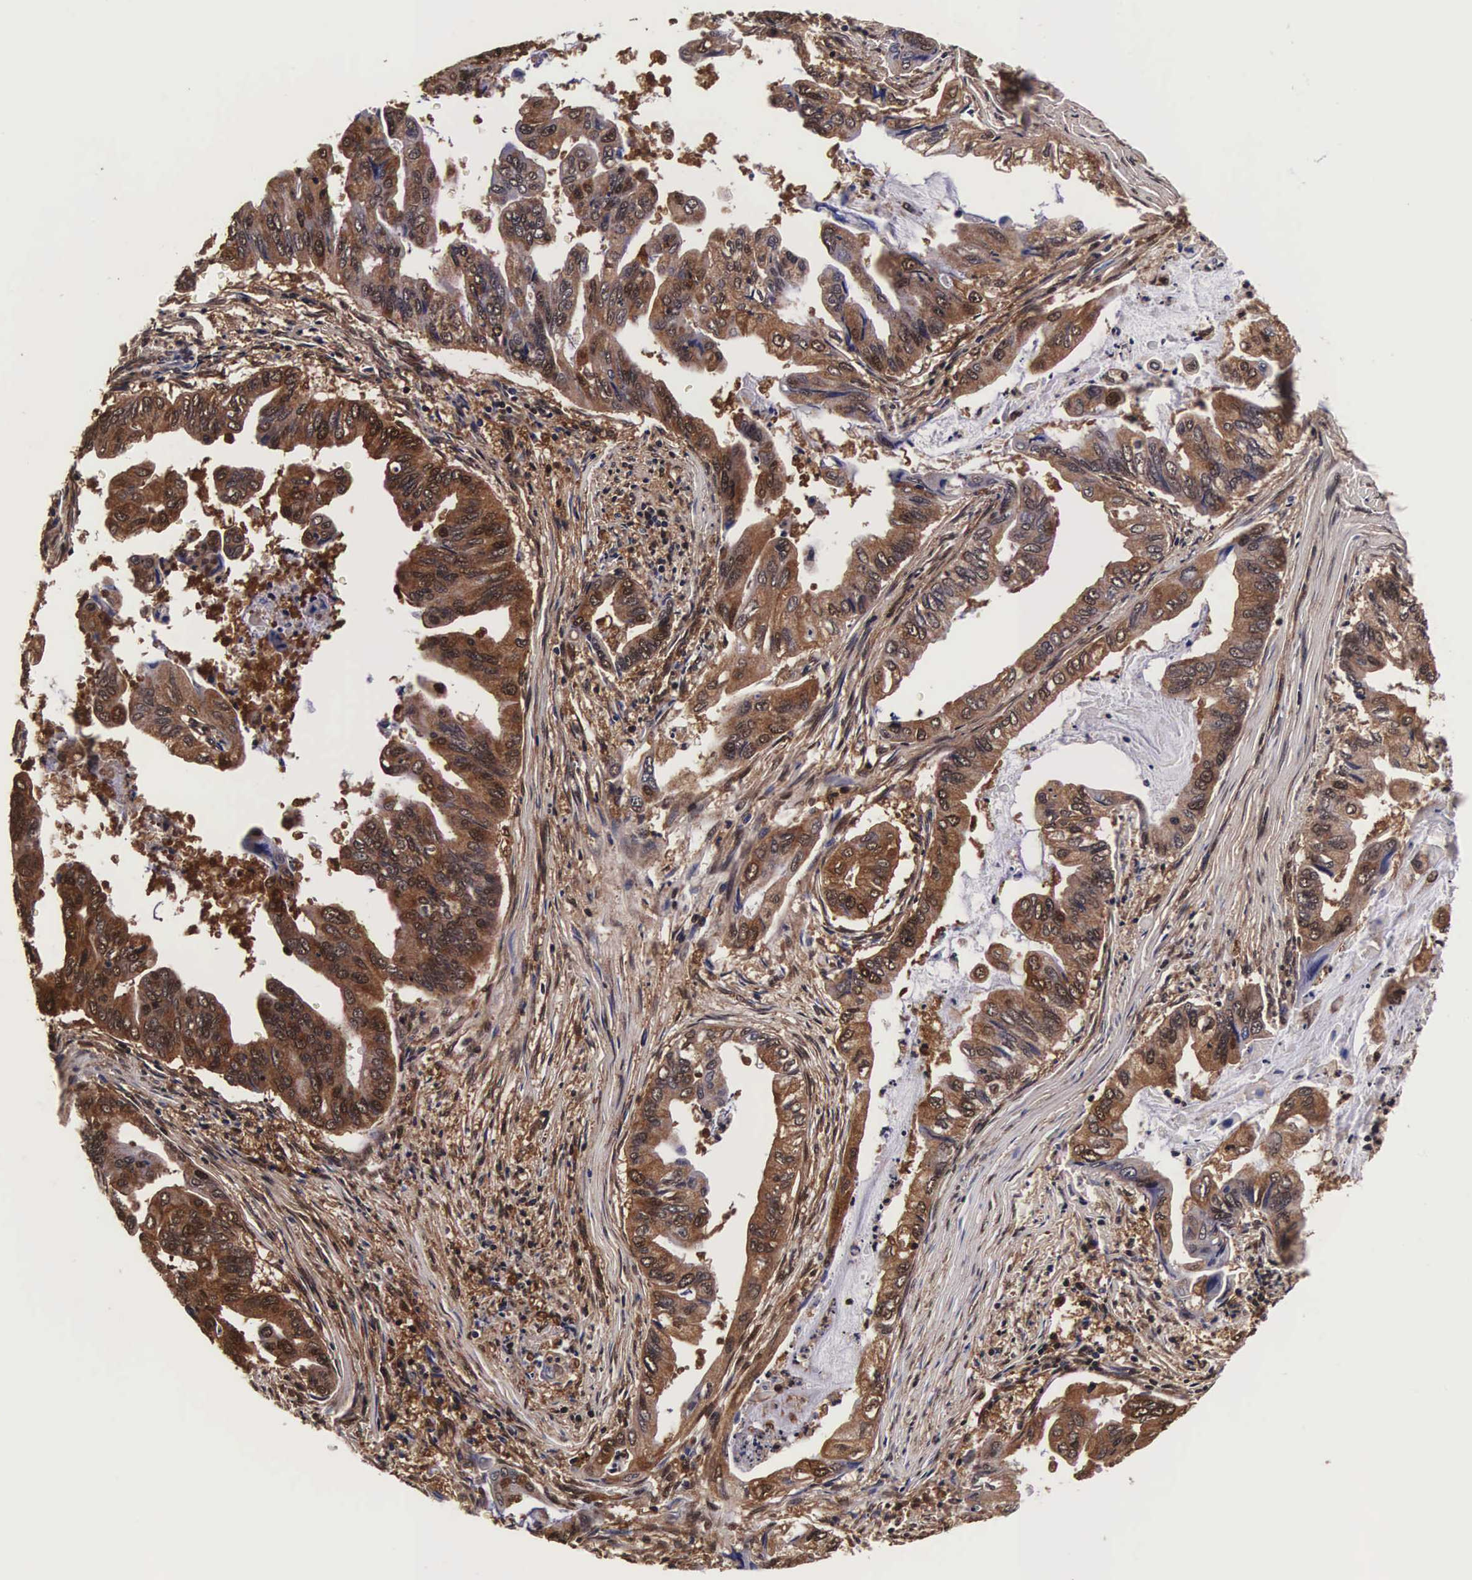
{"staining": {"intensity": "strong", "quantity": ">75%", "location": "cytoplasmic/membranous,nuclear"}, "tissue": "stomach cancer", "cell_type": "Tumor cells", "image_type": "cancer", "snomed": [{"axis": "morphology", "description": "Adenocarcinoma, NOS"}, {"axis": "topography", "description": "Stomach, upper"}], "caption": "IHC staining of stomach adenocarcinoma, which displays high levels of strong cytoplasmic/membranous and nuclear staining in approximately >75% of tumor cells indicating strong cytoplasmic/membranous and nuclear protein positivity. The staining was performed using DAB (brown) for protein detection and nuclei were counterstained in hematoxylin (blue).", "gene": "TECPR2", "patient": {"sex": "male", "age": 80}}